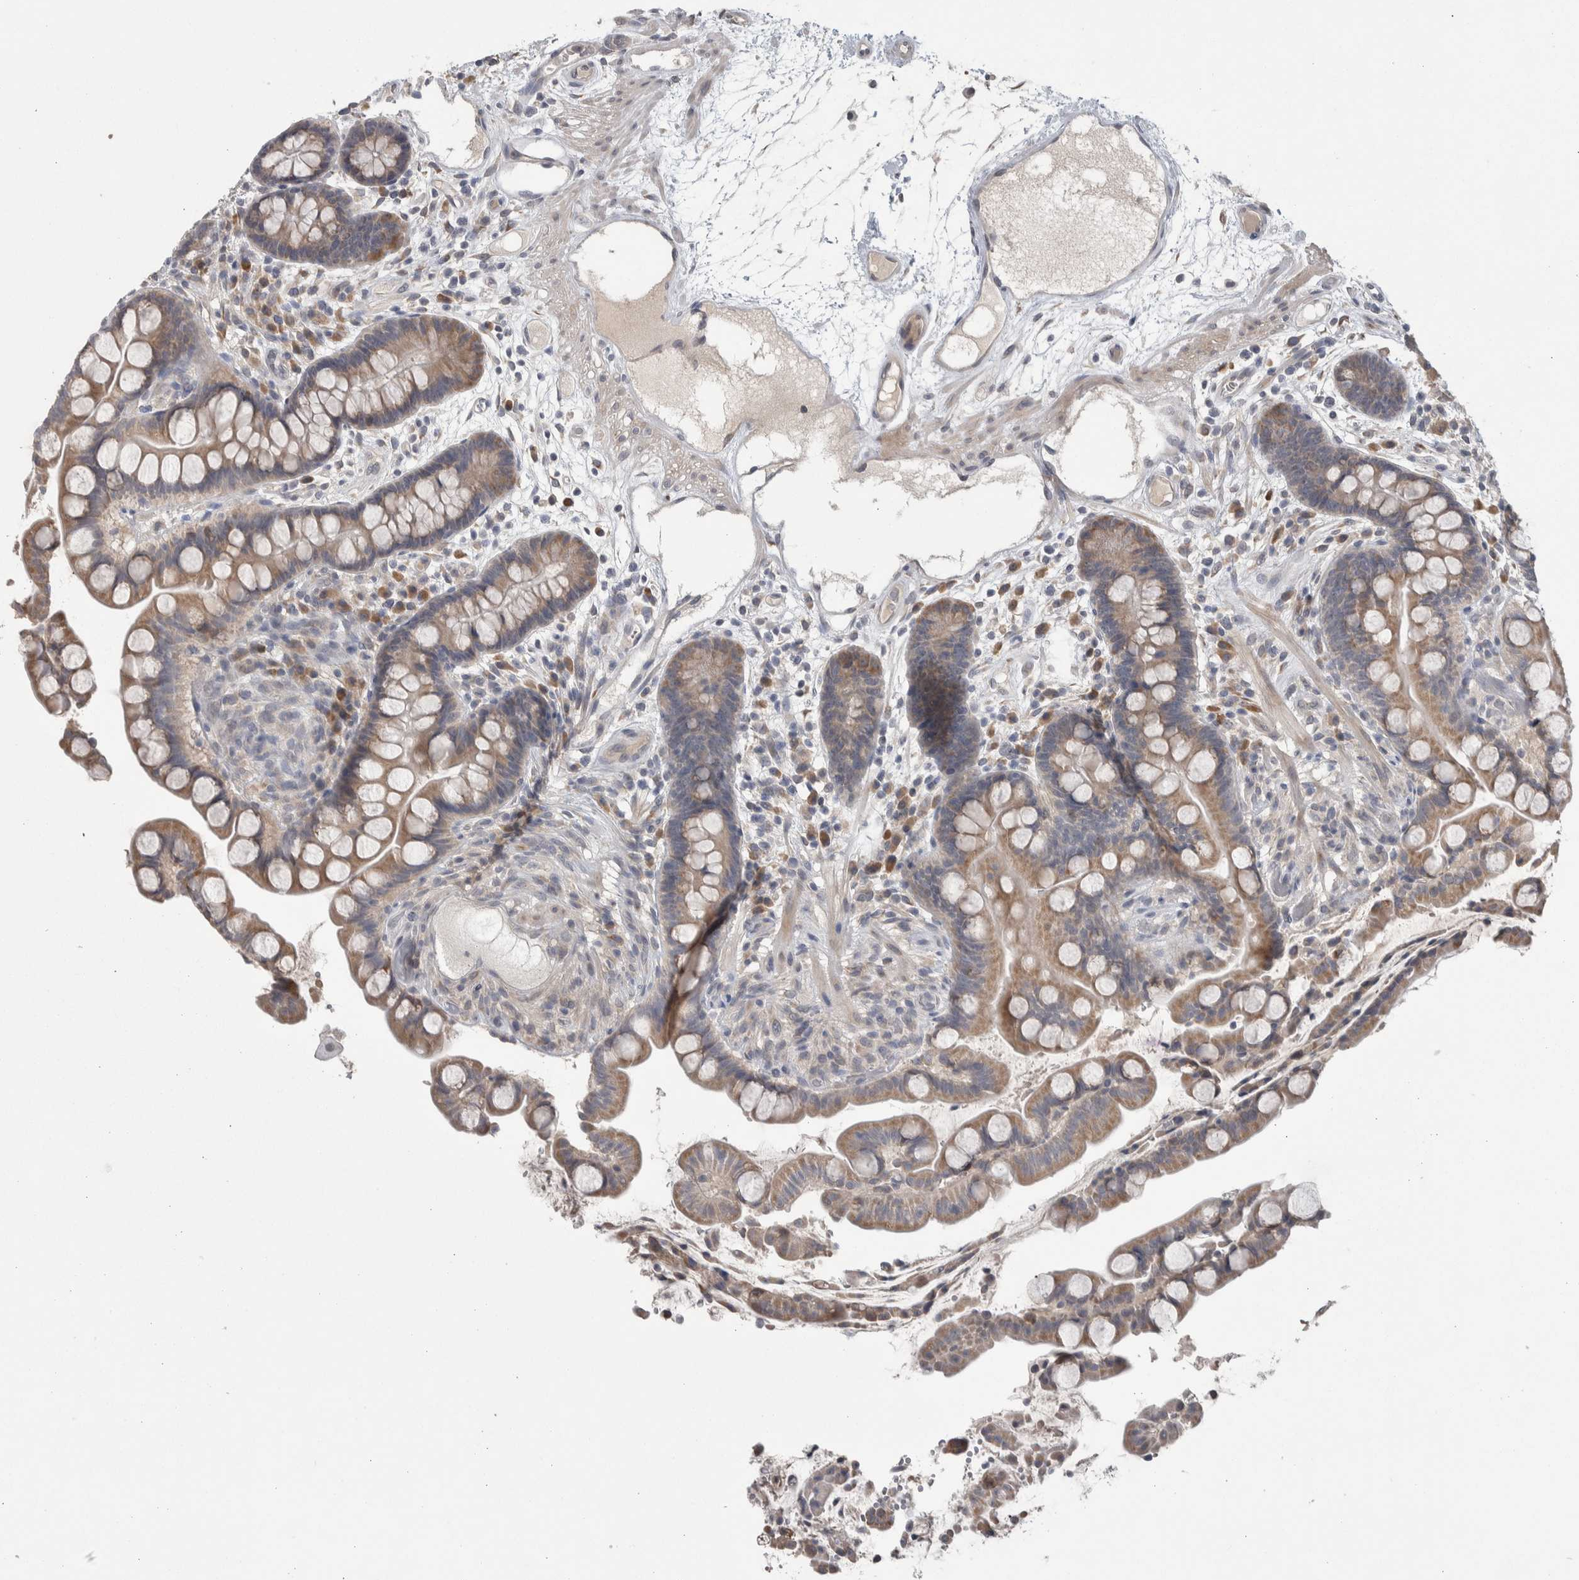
{"staining": {"intensity": "negative", "quantity": "none", "location": "none"}, "tissue": "colon", "cell_type": "Endothelial cells", "image_type": "normal", "snomed": [{"axis": "morphology", "description": "Normal tissue, NOS"}, {"axis": "topography", "description": "Colon"}], "caption": "Benign colon was stained to show a protein in brown. There is no significant staining in endothelial cells.", "gene": "CUL2", "patient": {"sex": "male", "age": 73}}